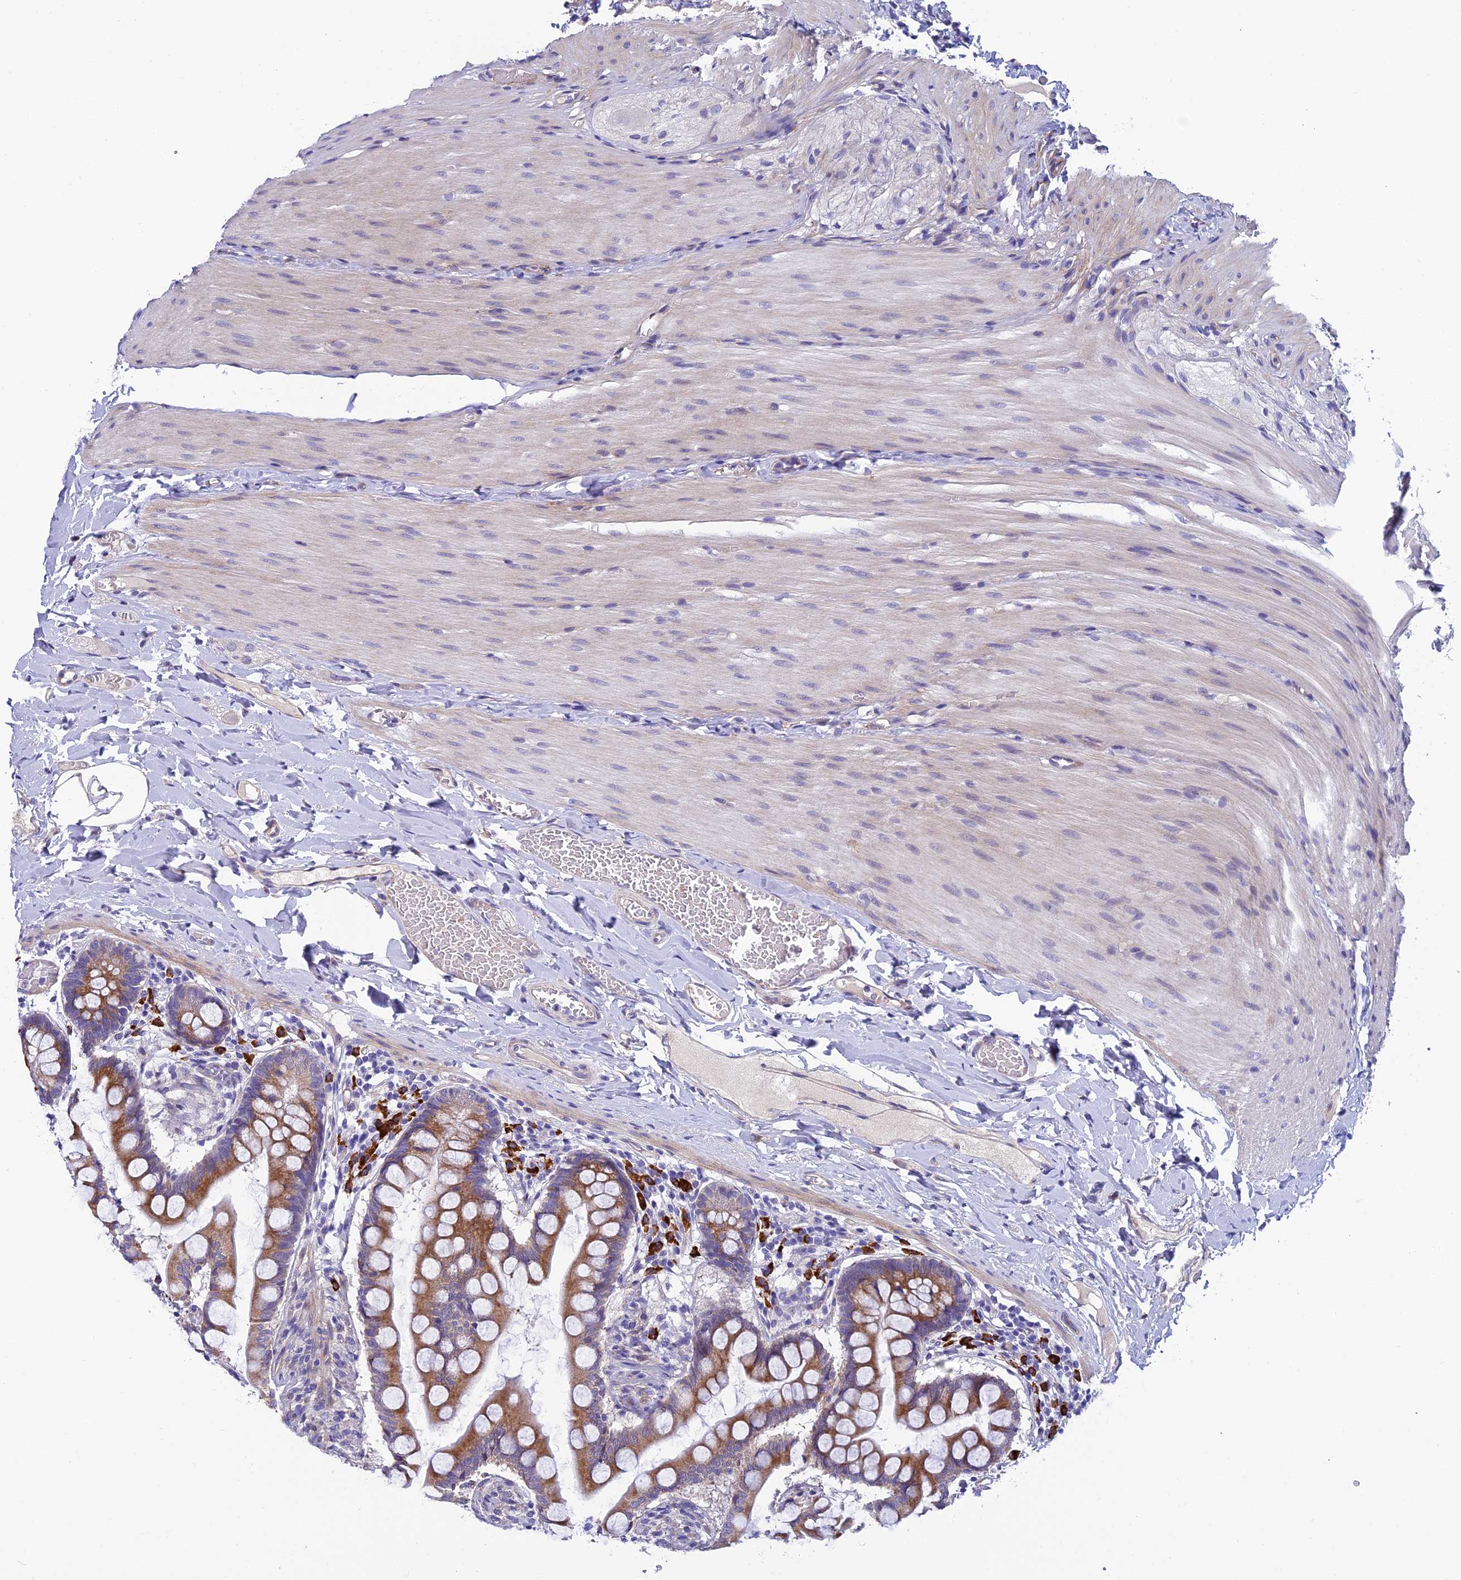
{"staining": {"intensity": "moderate", "quantity": ">75%", "location": "cytoplasmic/membranous"}, "tissue": "small intestine", "cell_type": "Glandular cells", "image_type": "normal", "snomed": [{"axis": "morphology", "description": "Normal tissue, NOS"}, {"axis": "topography", "description": "Small intestine"}], "caption": "Immunohistochemistry histopathology image of benign human small intestine stained for a protein (brown), which demonstrates medium levels of moderate cytoplasmic/membranous expression in approximately >75% of glandular cells.", "gene": "MACIR", "patient": {"sex": "male", "age": 41}}